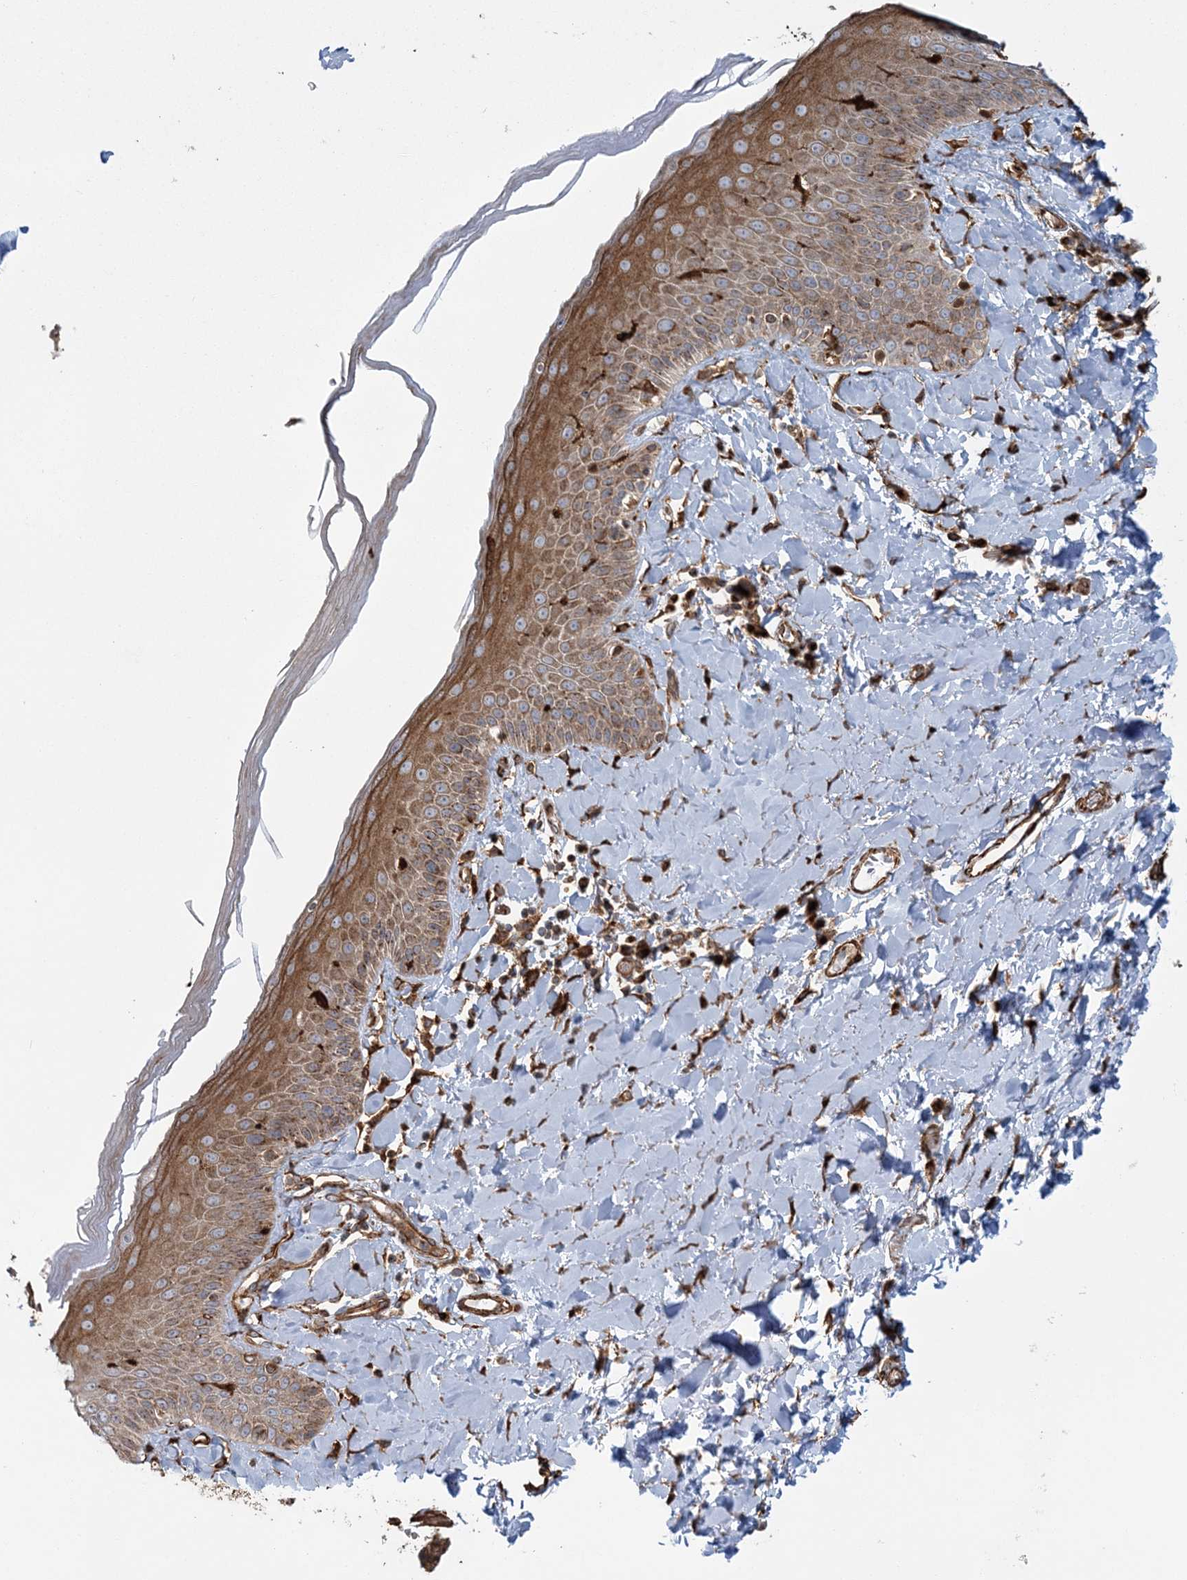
{"staining": {"intensity": "moderate", "quantity": ">75%", "location": "cytoplasmic/membranous"}, "tissue": "skin", "cell_type": "Epidermal cells", "image_type": "normal", "snomed": [{"axis": "morphology", "description": "Normal tissue, NOS"}, {"axis": "topography", "description": "Anal"}], "caption": "Protein expression analysis of unremarkable human skin reveals moderate cytoplasmic/membranous positivity in about >75% of epidermal cells.", "gene": "TRAF3IP2", "patient": {"sex": "male", "age": 69}}